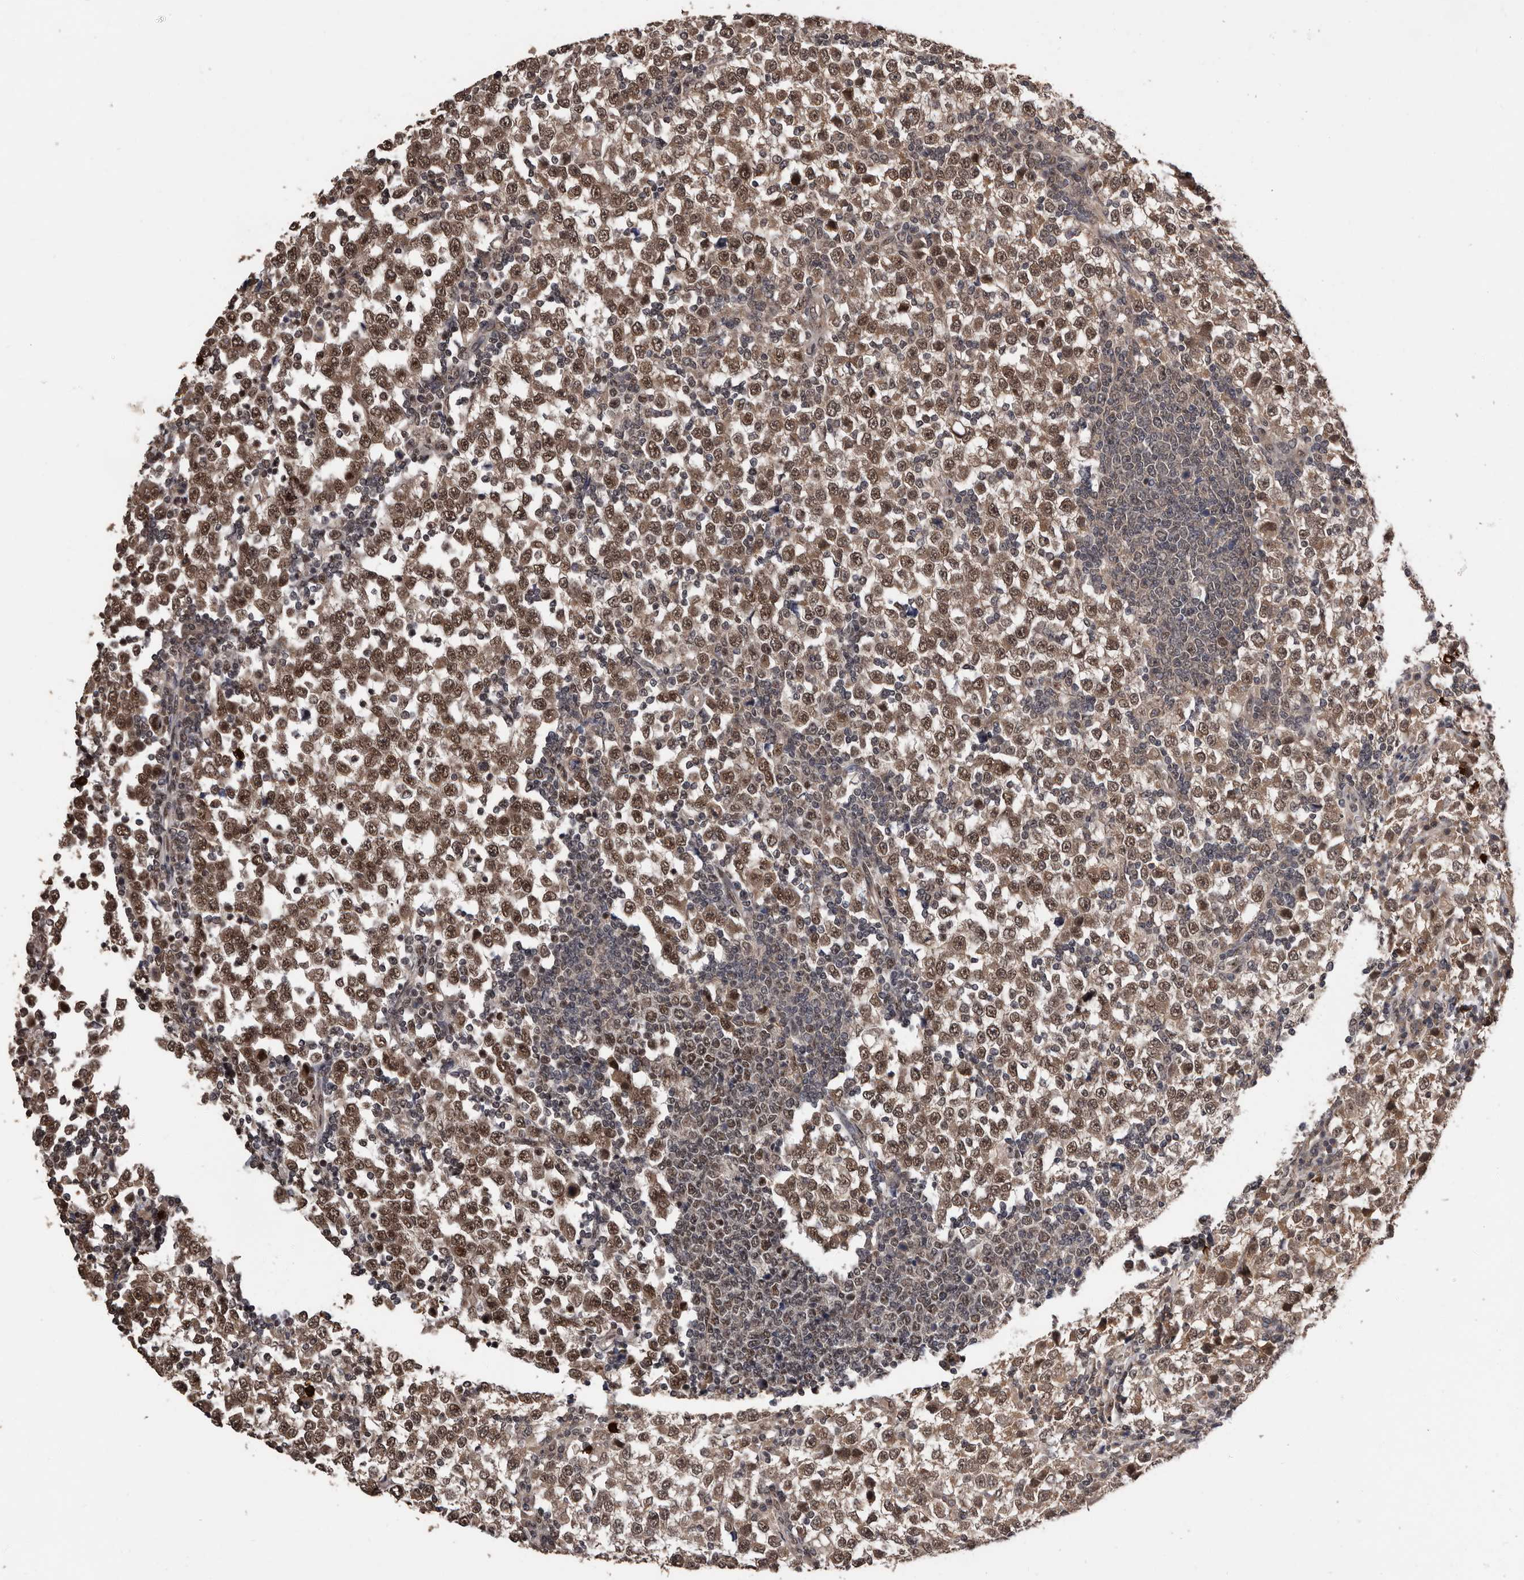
{"staining": {"intensity": "moderate", "quantity": ">75%", "location": "cytoplasmic/membranous,nuclear"}, "tissue": "testis cancer", "cell_type": "Tumor cells", "image_type": "cancer", "snomed": [{"axis": "morphology", "description": "Seminoma, NOS"}, {"axis": "topography", "description": "Testis"}], "caption": "A histopathology image of human testis seminoma stained for a protein demonstrates moderate cytoplasmic/membranous and nuclear brown staining in tumor cells. The protein of interest is stained brown, and the nuclei are stained in blue (DAB IHC with brightfield microscopy, high magnification).", "gene": "VPS37A", "patient": {"sex": "male", "age": 65}}